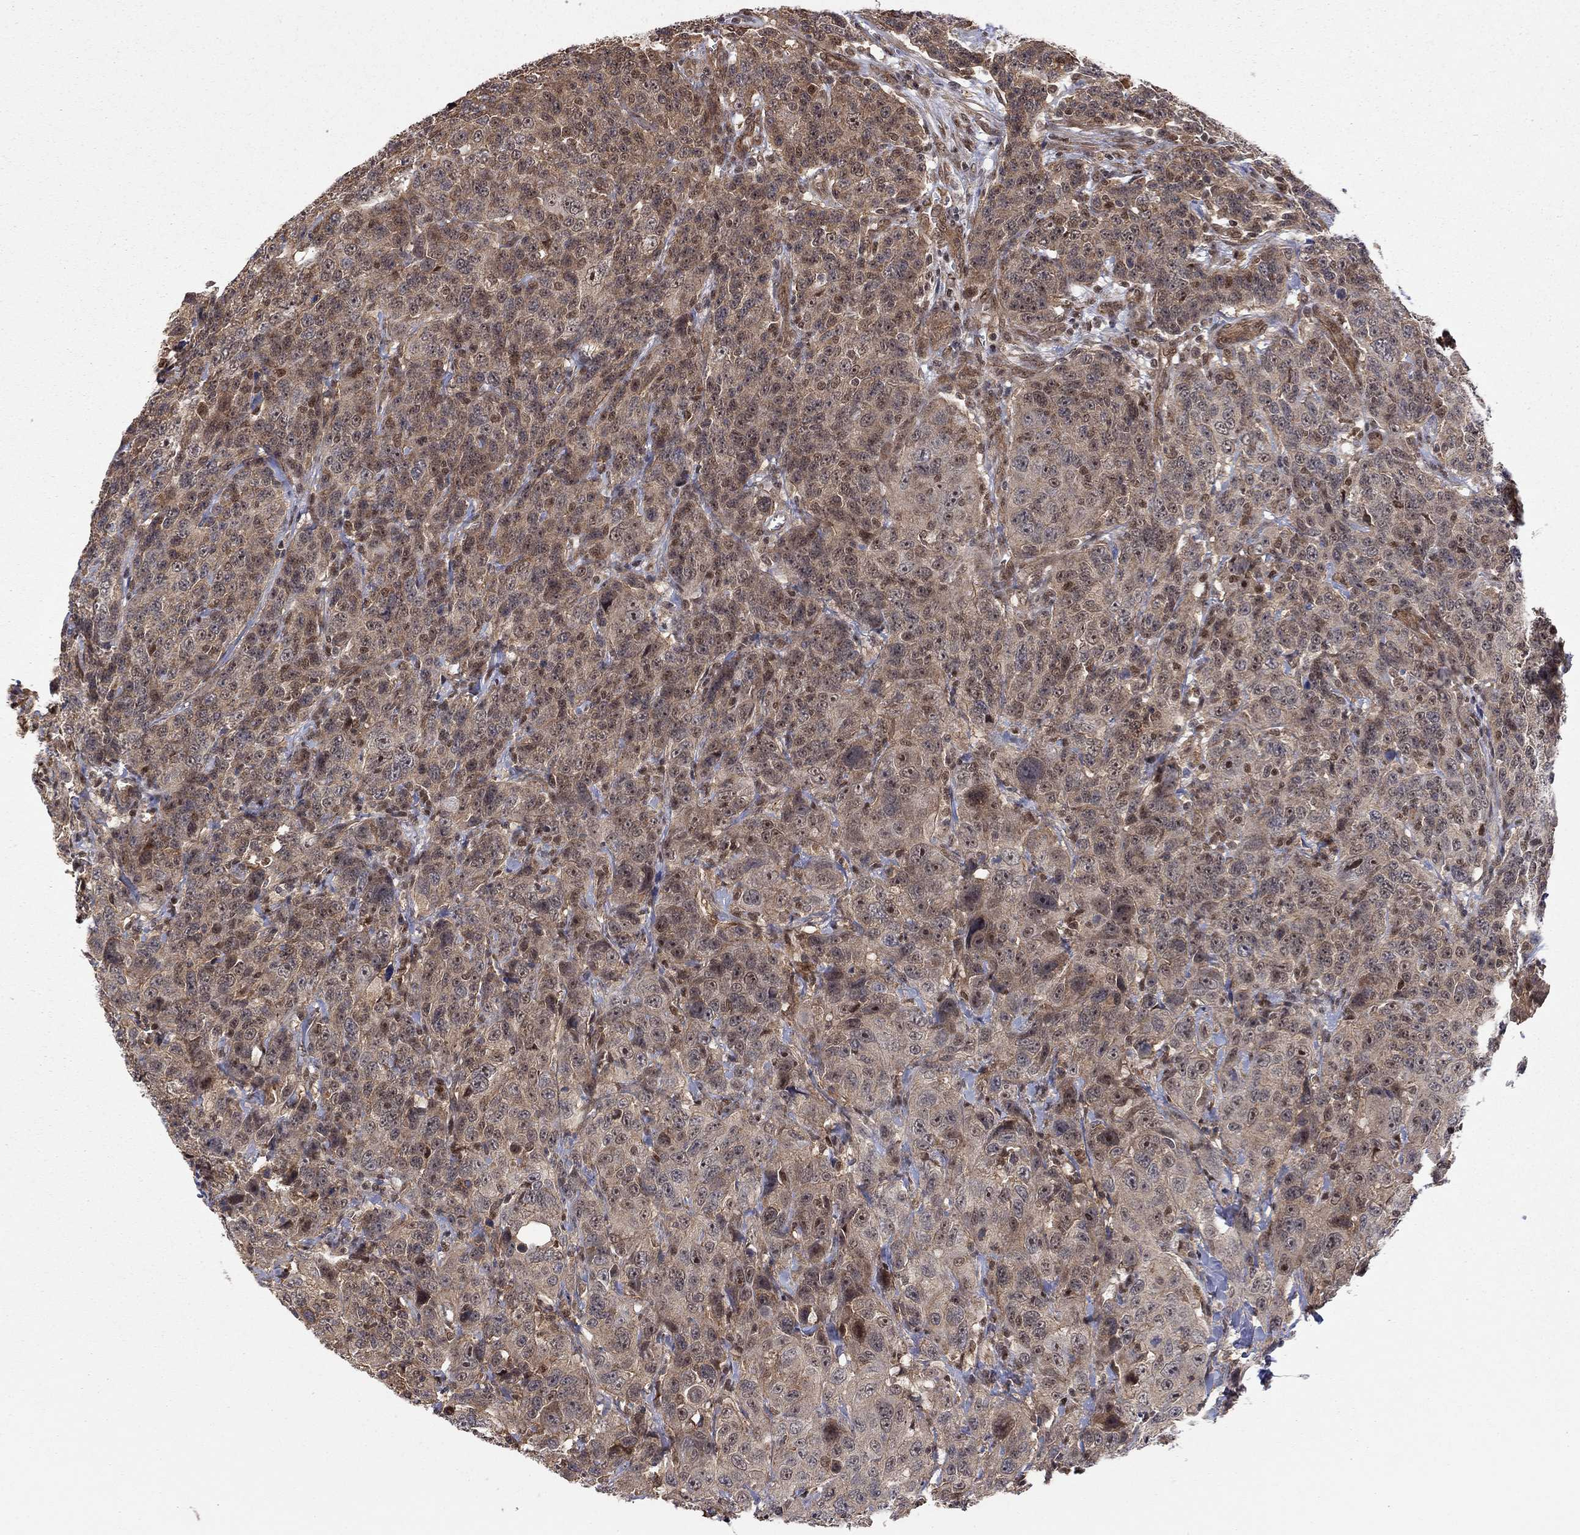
{"staining": {"intensity": "moderate", "quantity": "25%-75%", "location": "cytoplasmic/membranous"}, "tissue": "urothelial cancer", "cell_type": "Tumor cells", "image_type": "cancer", "snomed": [{"axis": "morphology", "description": "Urothelial carcinoma, NOS"}, {"axis": "morphology", "description": "Urothelial carcinoma, High grade"}, {"axis": "topography", "description": "Urinary bladder"}], "caption": "High-magnification brightfield microscopy of urothelial cancer stained with DAB (3,3'-diaminobenzidine) (brown) and counterstained with hematoxylin (blue). tumor cells exhibit moderate cytoplasmic/membranous staining is appreciated in about25%-75% of cells. (DAB (3,3'-diaminobenzidine) IHC, brown staining for protein, blue staining for nuclei).", "gene": "TDP1", "patient": {"sex": "female", "age": 73}}